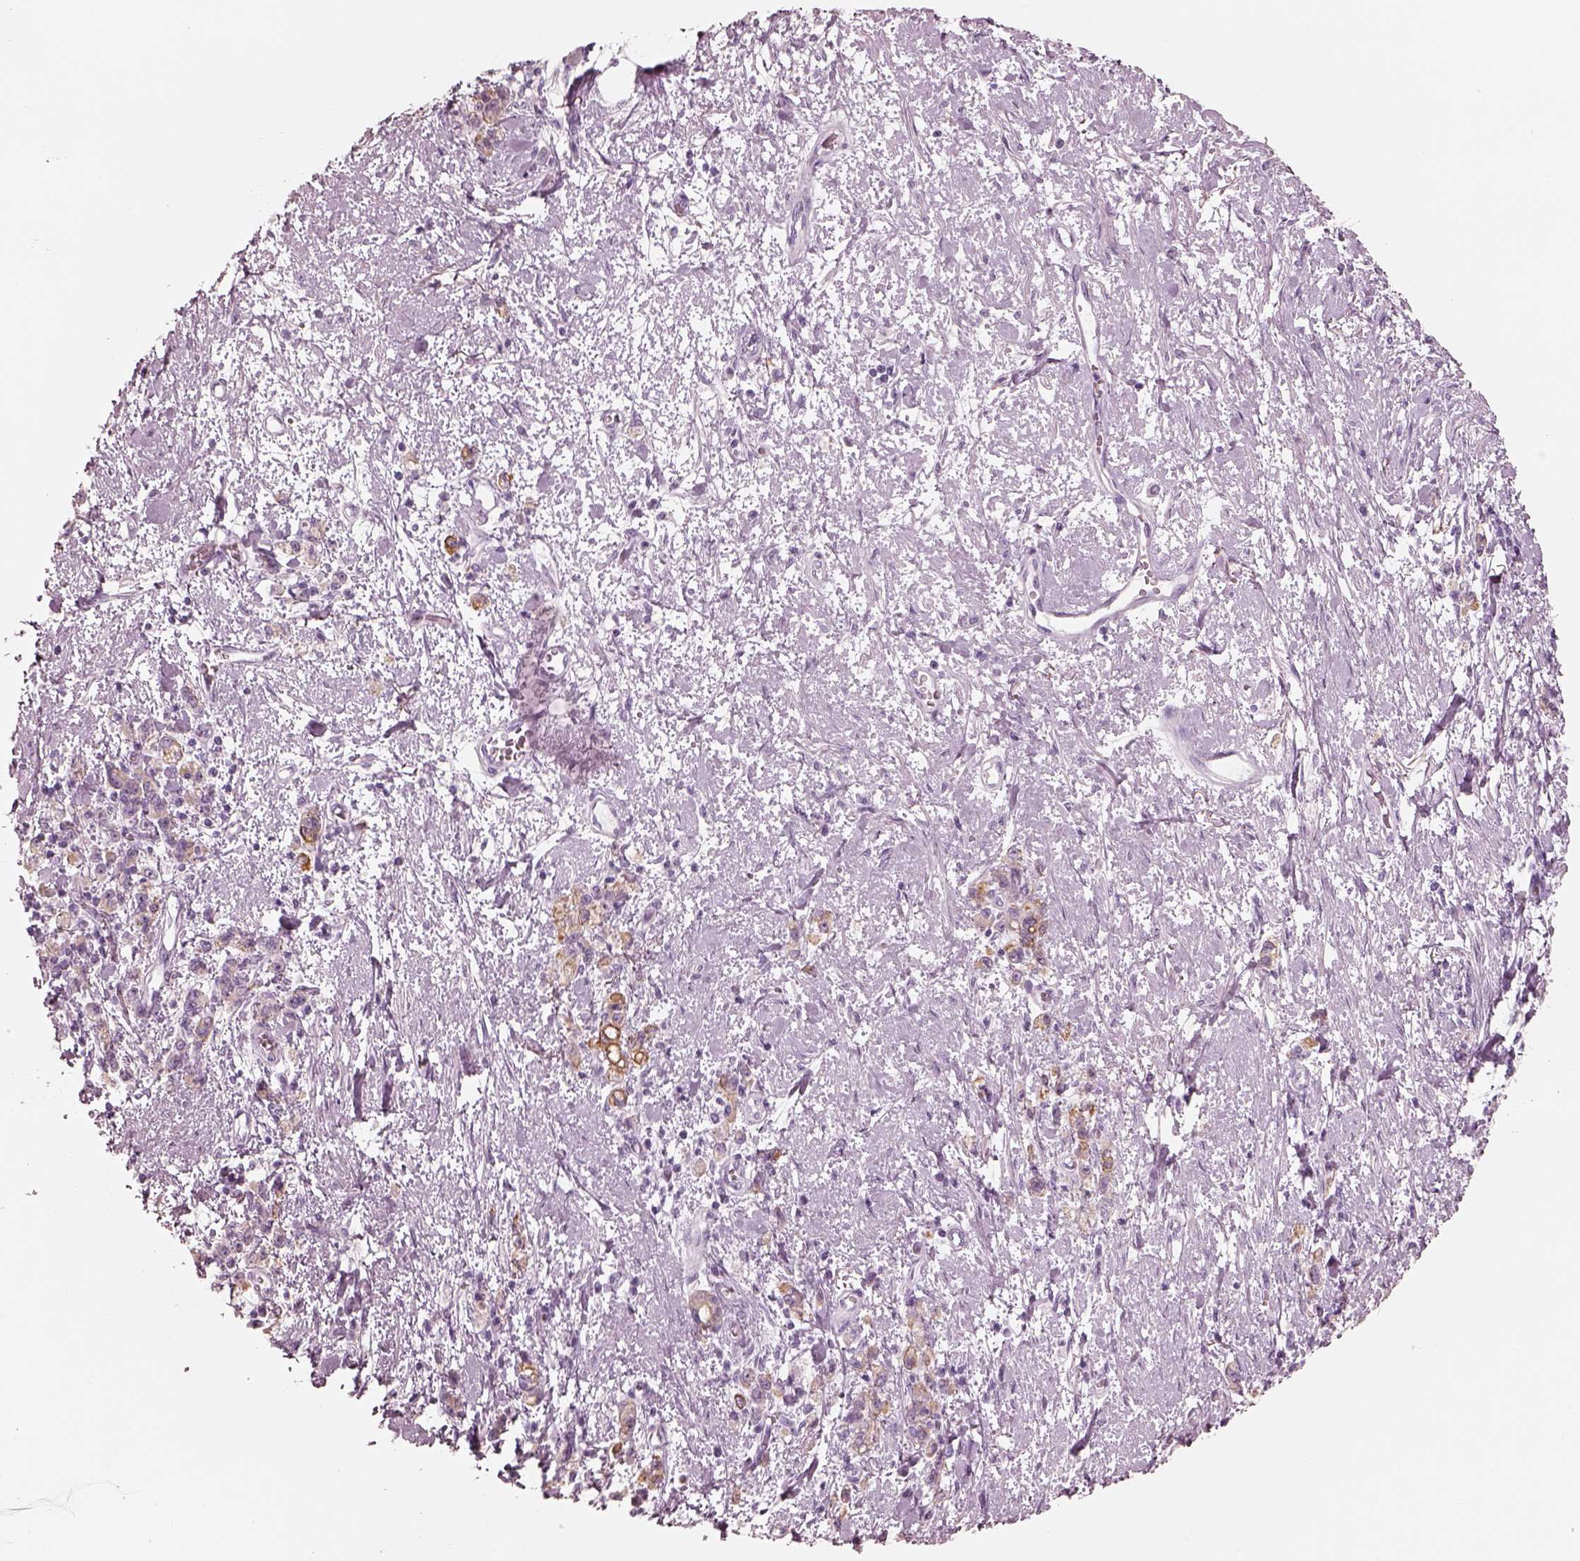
{"staining": {"intensity": "negative", "quantity": "none", "location": "none"}, "tissue": "stomach cancer", "cell_type": "Tumor cells", "image_type": "cancer", "snomed": [{"axis": "morphology", "description": "Adenocarcinoma, NOS"}, {"axis": "topography", "description": "Stomach"}], "caption": "IHC of human adenocarcinoma (stomach) shows no expression in tumor cells.", "gene": "PON3", "patient": {"sex": "male", "age": 77}}